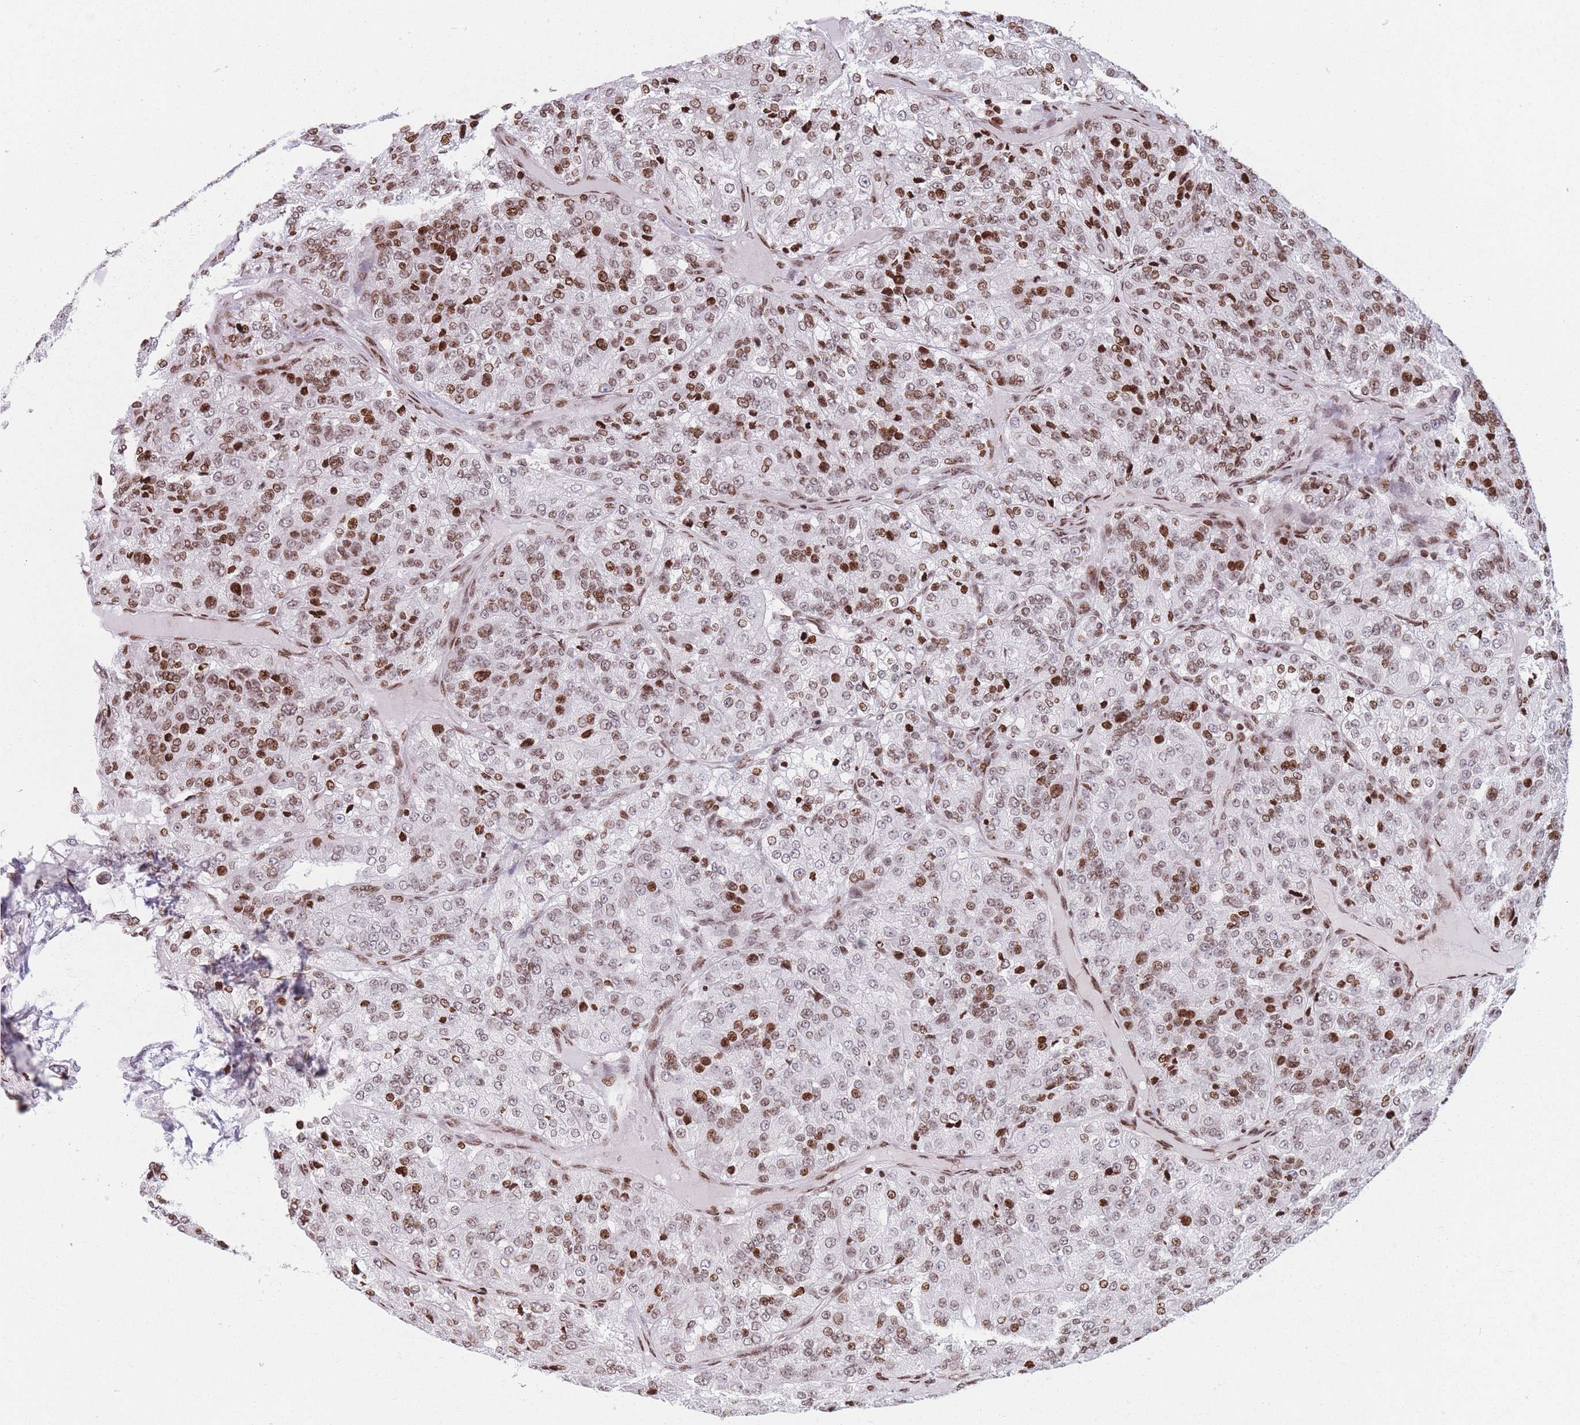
{"staining": {"intensity": "moderate", "quantity": ">75%", "location": "nuclear"}, "tissue": "renal cancer", "cell_type": "Tumor cells", "image_type": "cancer", "snomed": [{"axis": "morphology", "description": "Adenocarcinoma, NOS"}, {"axis": "topography", "description": "Kidney"}], "caption": "Brown immunohistochemical staining in human renal cancer displays moderate nuclear positivity in about >75% of tumor cells.", "gene": "AK9", "patient": {"sex": "female", "age": 63}}